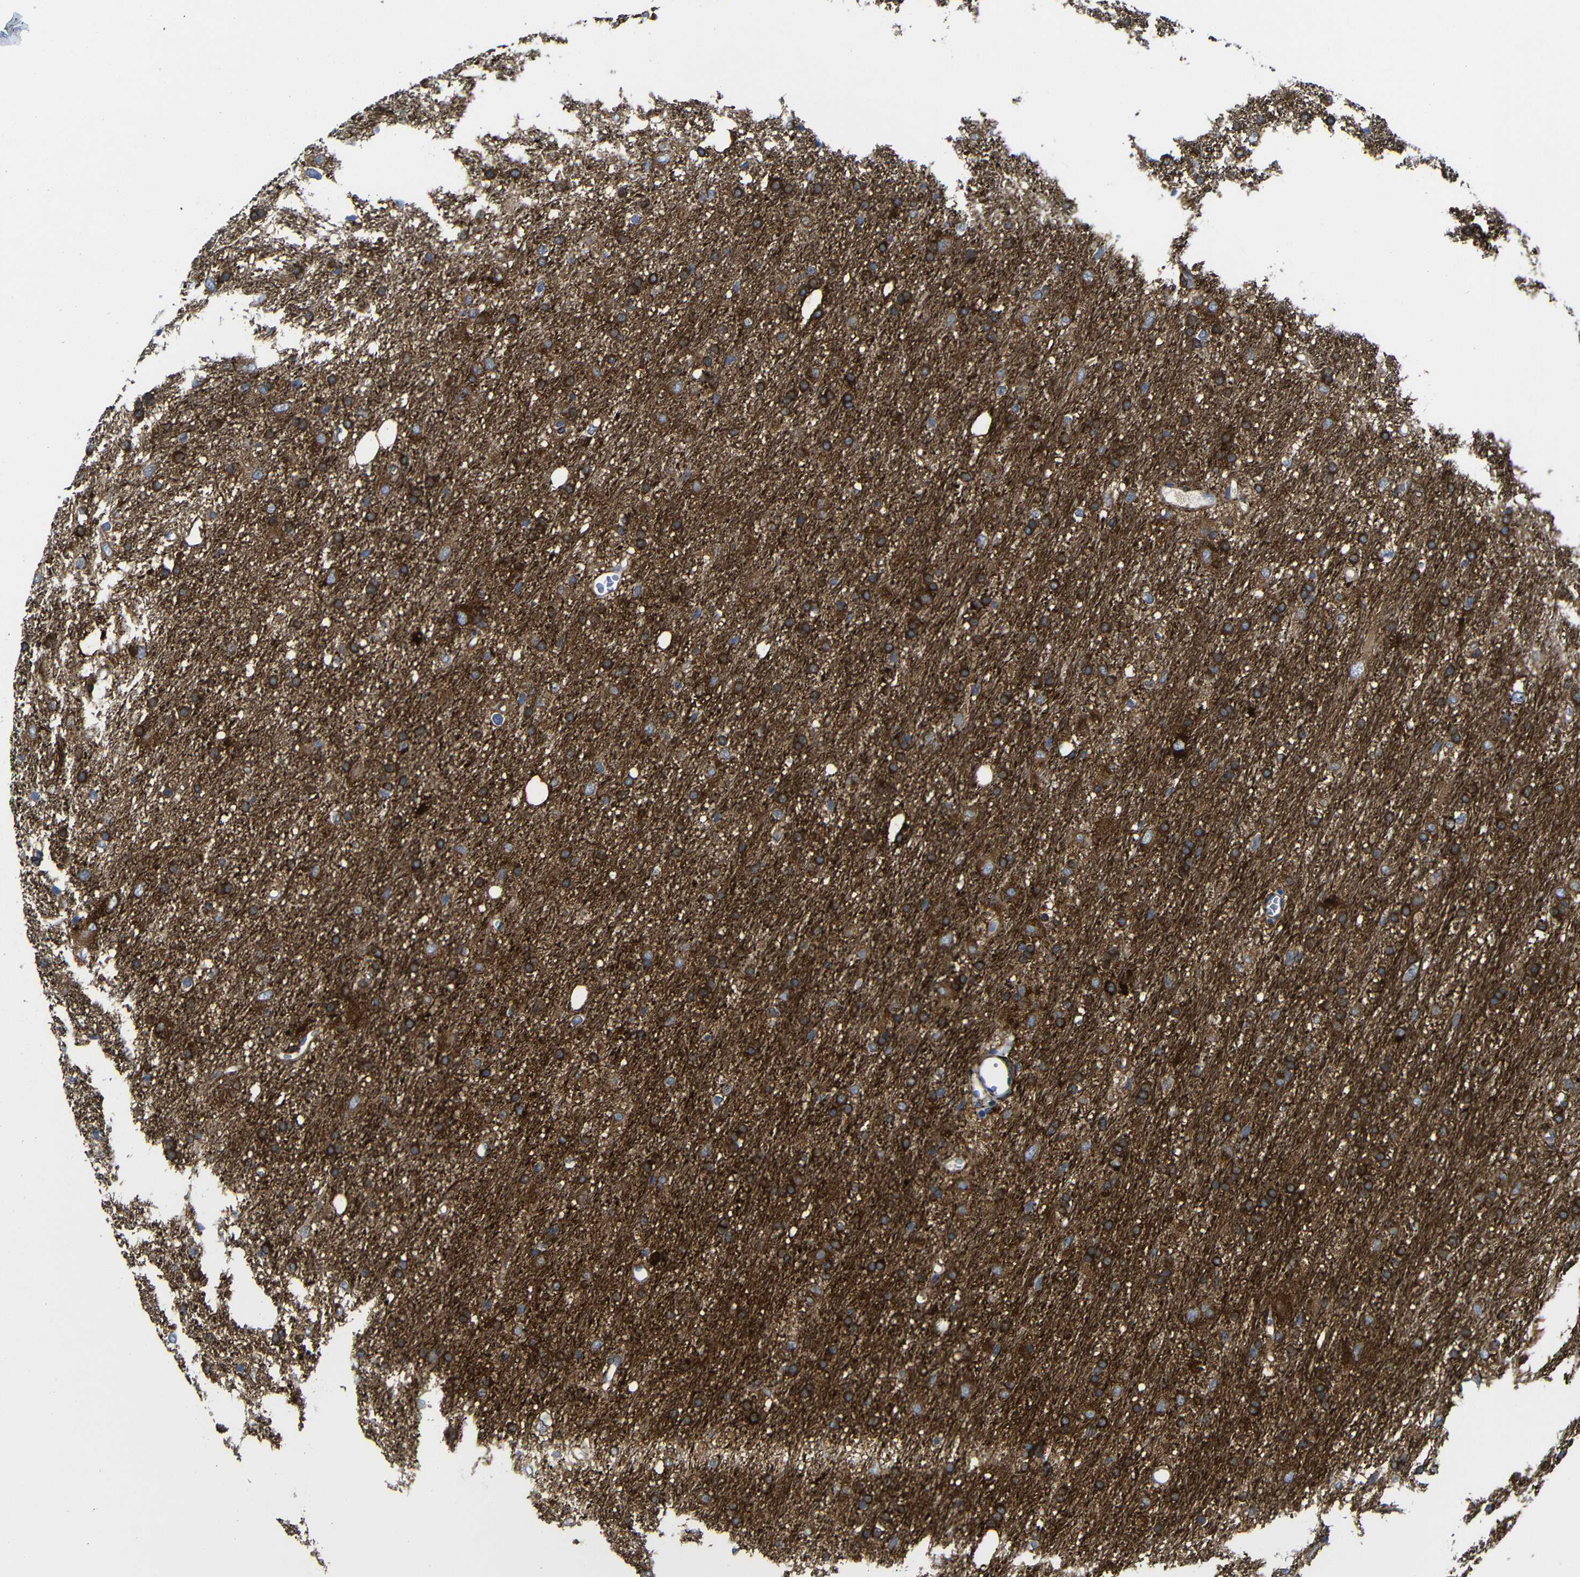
{"staining": {"intensity": "strong", "quantity": ">75%", "location": "cytoplasmic/membranous"}, "tissue": "glioma", "cell_type": "Tumor cells", "image_type": "cancer", "snomed": [{"axis": "morphology", "description": "Glioma, malignant, Low grade"}, {"axis": "topography", "description": "Brain"}], "caption": "Glioma stained with immunohistochemistry (IHC) displays strong cytoplasmic/membranous positivity in about >75% of tumor cells.", "gene": "PARP14", "patient": {"sex": "male", "age": 77}}